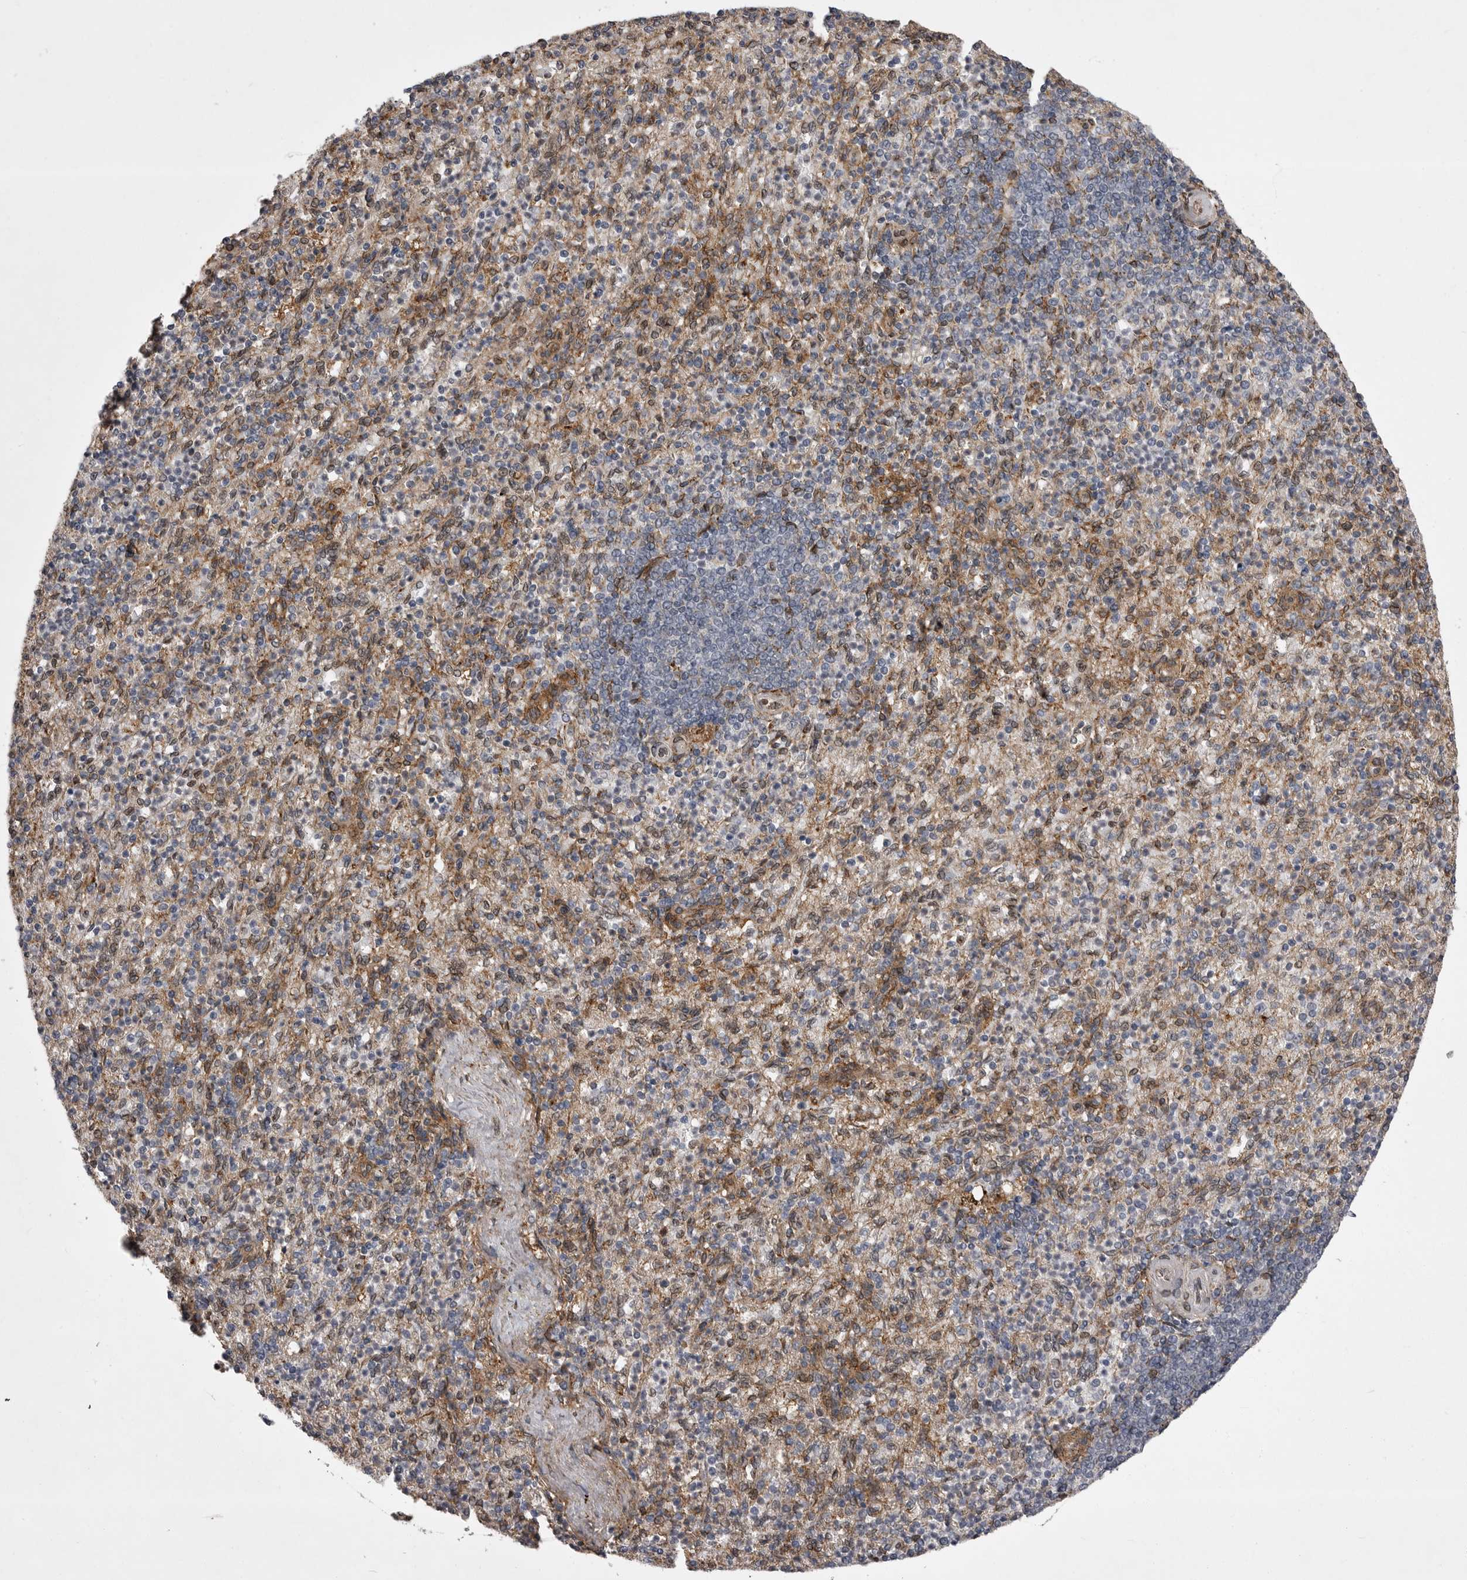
{"staining": {"intensity": "moderate", "quantity": "25%-75%", "location": "cytoplasmic/membranous"}, "tissue": "spleen", "cell_type": "Cells in red pulp", "image_type": "normal", "snomed": [{"axis": "morphology", "description": "Normal tissue, NOS"}, {"axis": "topography", "description": "Spleen"}], "caption": "Immunohistochemical staining of benign human spleen displays 25%-75% levels of moderate cytoplasmic/membranous protein expression in about 25%-75% of cells in red pulp. The protein of interest is shown in brown color, while the nuclei are stained blue.", "gene": "ABL1", "patient": {"sex": "female", "age": 74}}